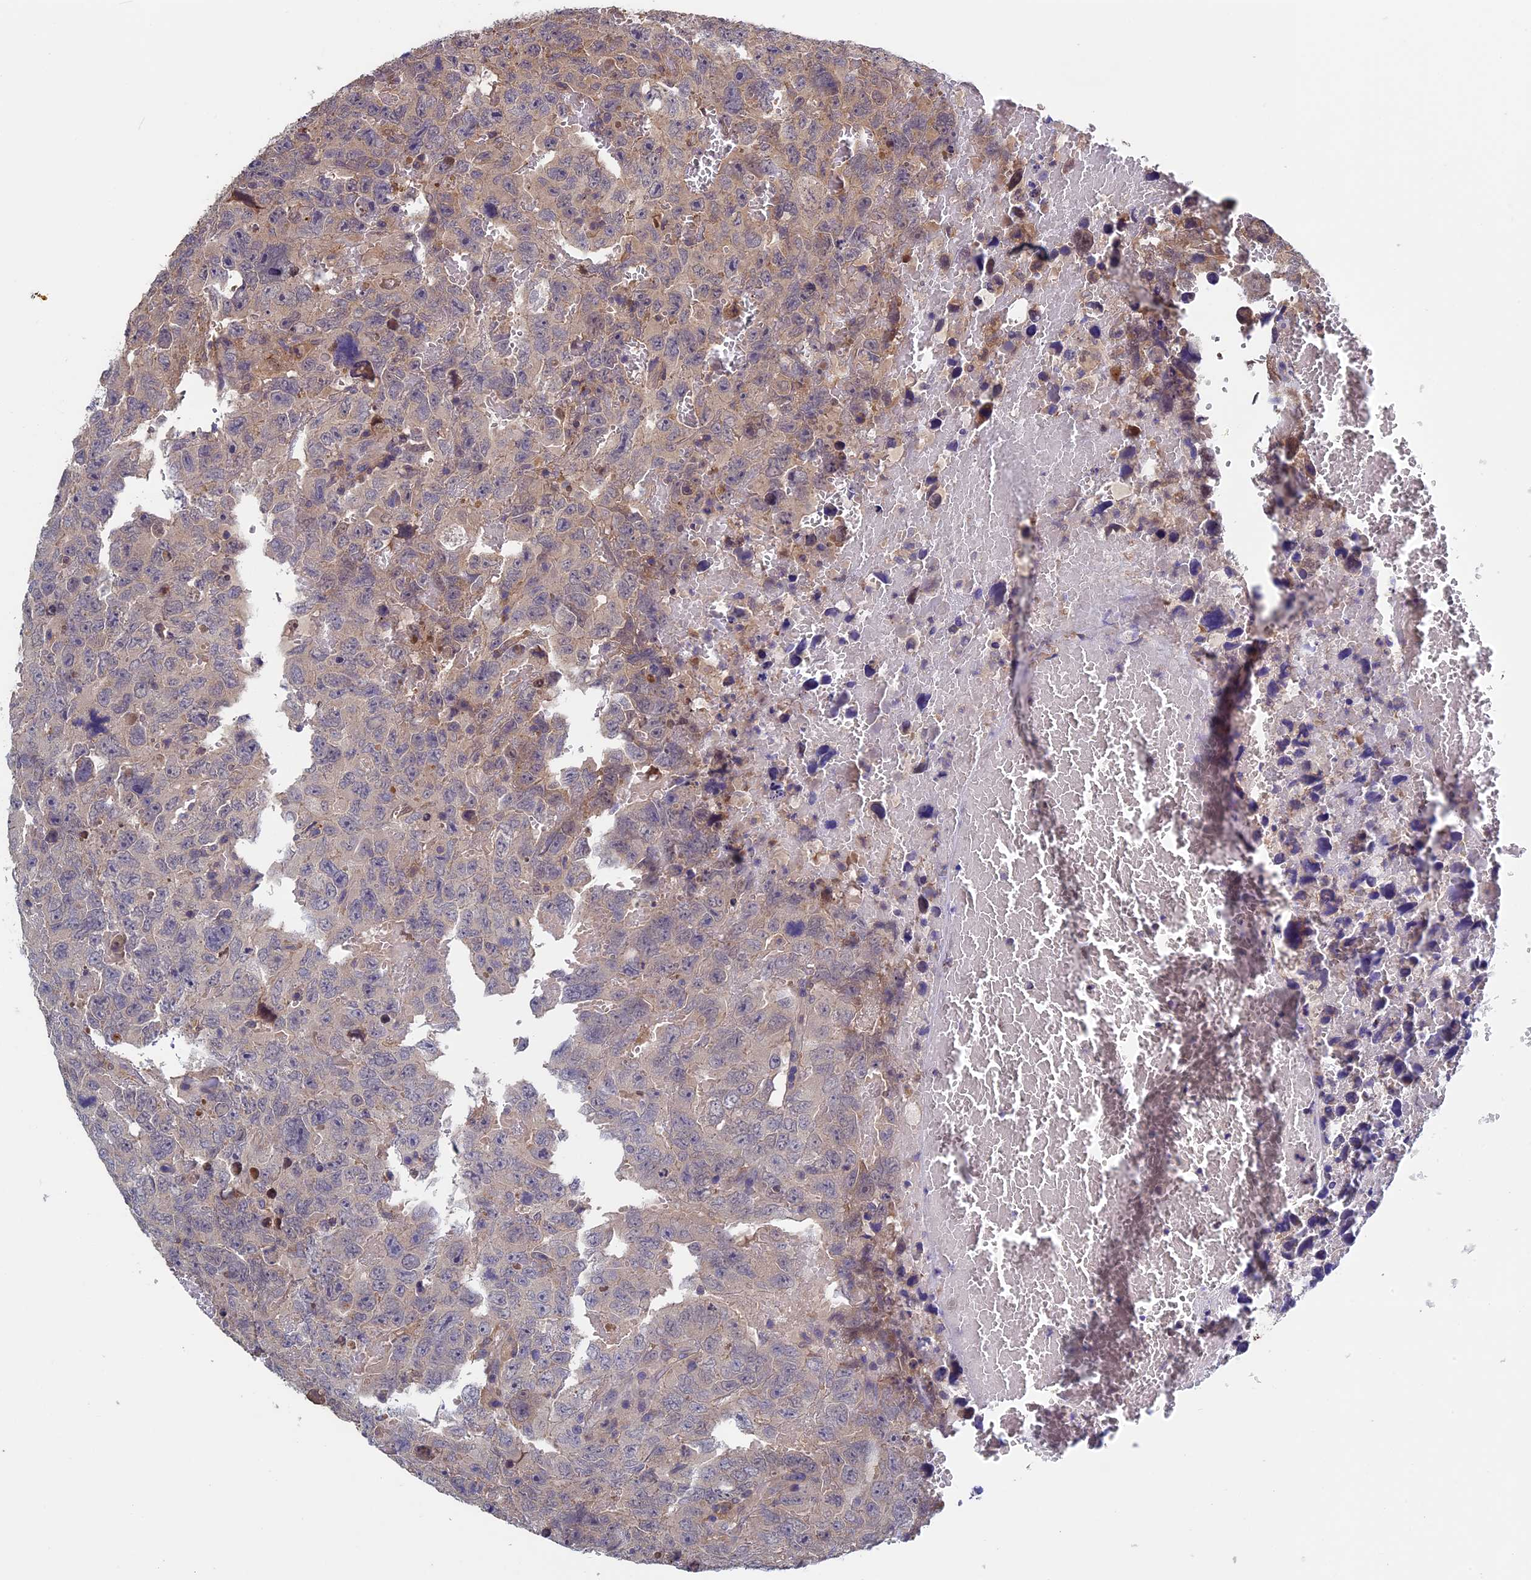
{"staining": {"intensity": "weak", "quantity": "<25%", "location": "cytoplasmic/membranous"}, "tissue": "testis cancer", "cell_type": "Tumor cells", "image_type": "cancer", "snomed": [{"axis": "morphology", "description": "Carcinoma, Embryonal, NOS"}, {"axis": "topography", "description": "Testis"}], "caption": "The IHC micrograph has no significant positivity in tumor cells of embryonal carcinoma (testis) tissue. (Stains: DAB IHC with hematoxylin counter stain, Microscopy: brightfield microscopy at high magnification).", "gene": "LCMT1", "patient": {"sex": "male", "age": 45}}